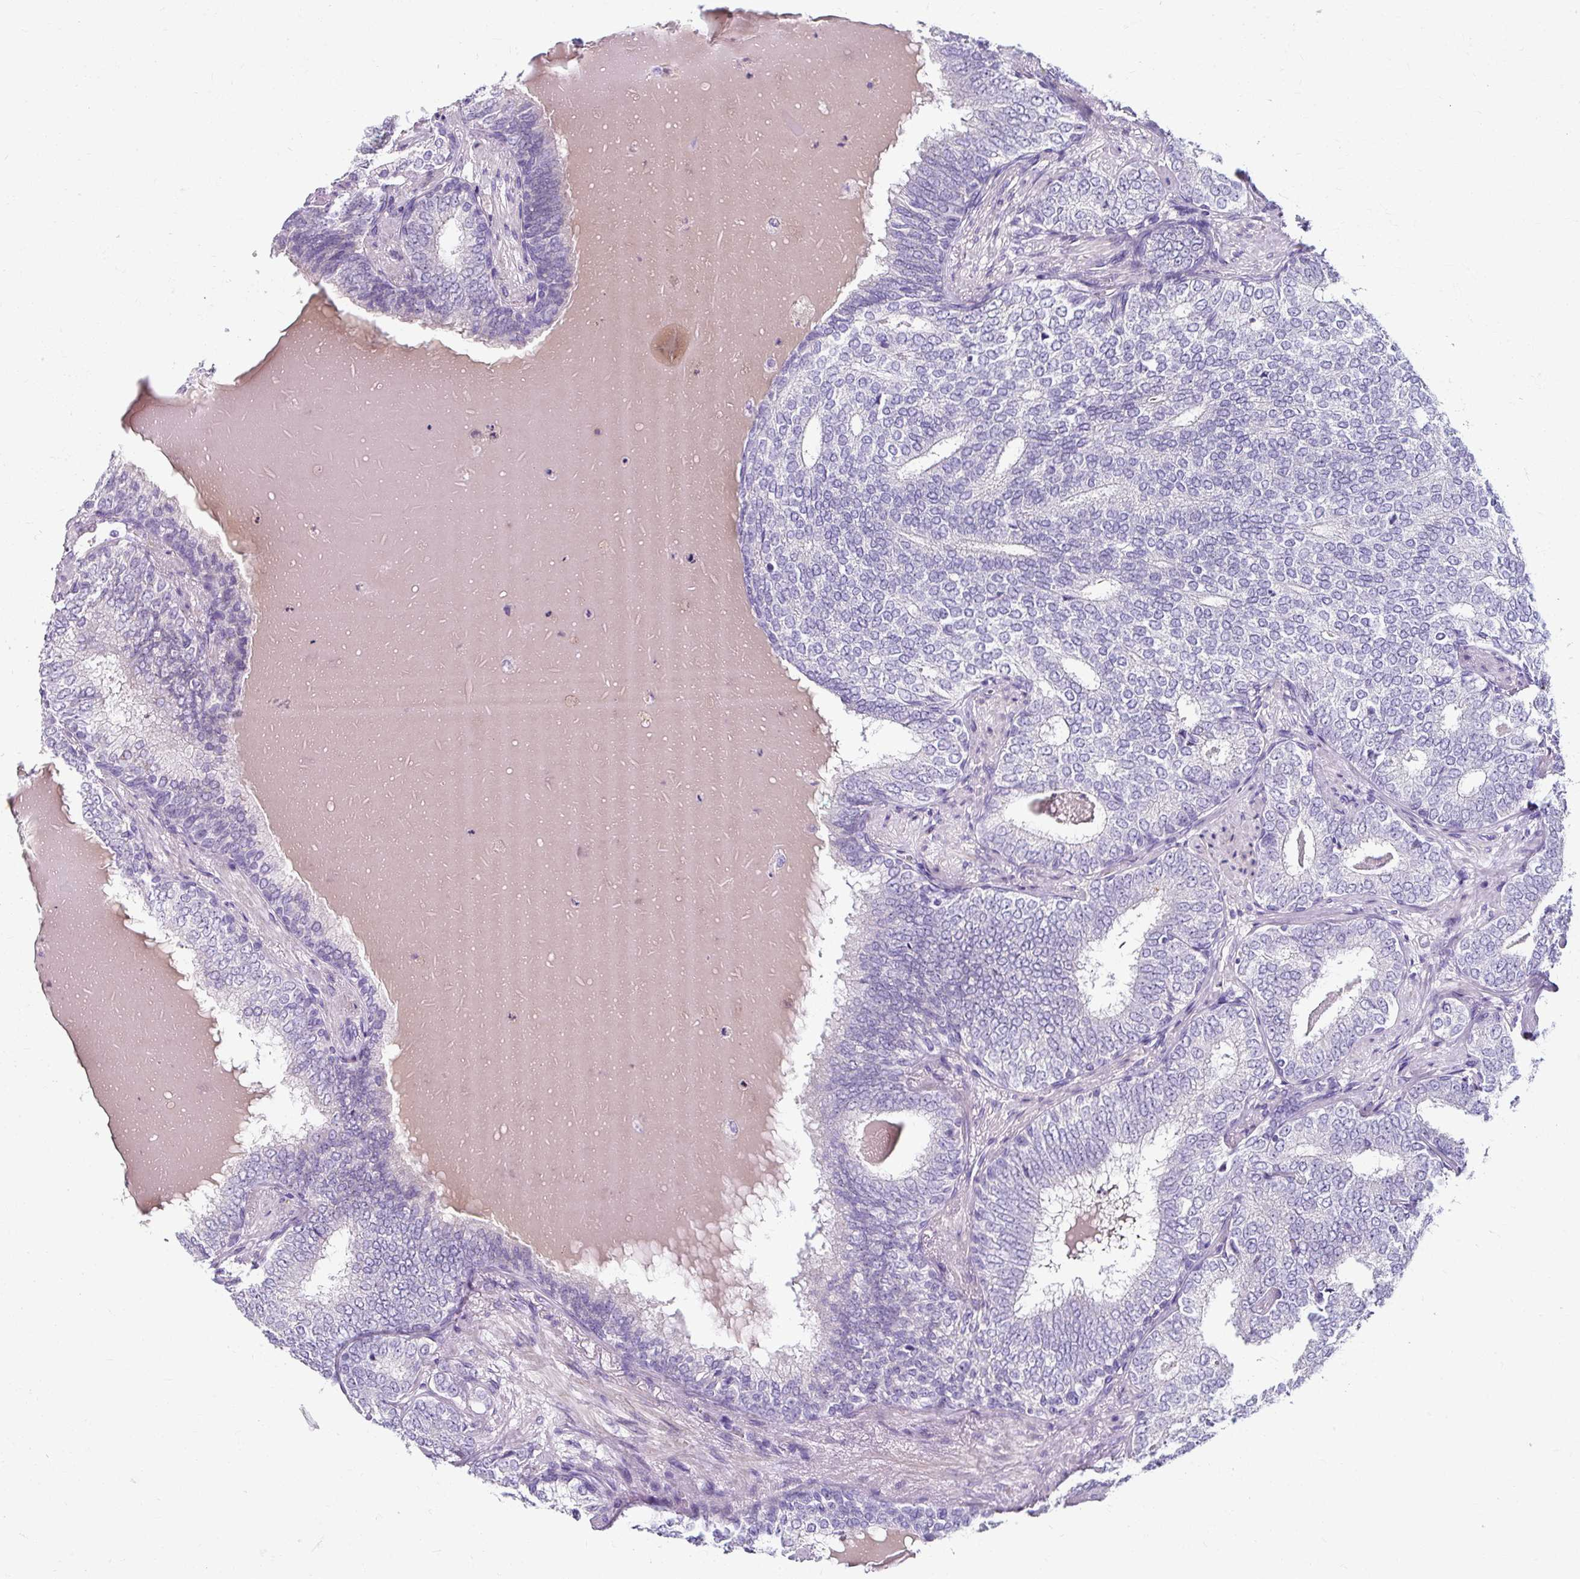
{"staining": {"intensity": "negative", "quantity": "none", "location": "none"}, "tissue": "prostate cancer", "cell_type": "Tumor cells", "image_type": "cancer", "snomed": [{"axis": "morphology", "description": "Adenocarcinoma, High grade"}, {"axis": "topography", "description": "Prostate"}], "caption": "An image of human prostate cancer (high-grade adenocarcinoma) is negative for staining in tumor cells. Brightfield microscopy of immunohistochemistry (IHC) stained with DAB (brown) and hematoxylin (blue), captured at high magnification.", "gene": "ZNF555", "patient": {"sex": "male", "age": 72}}